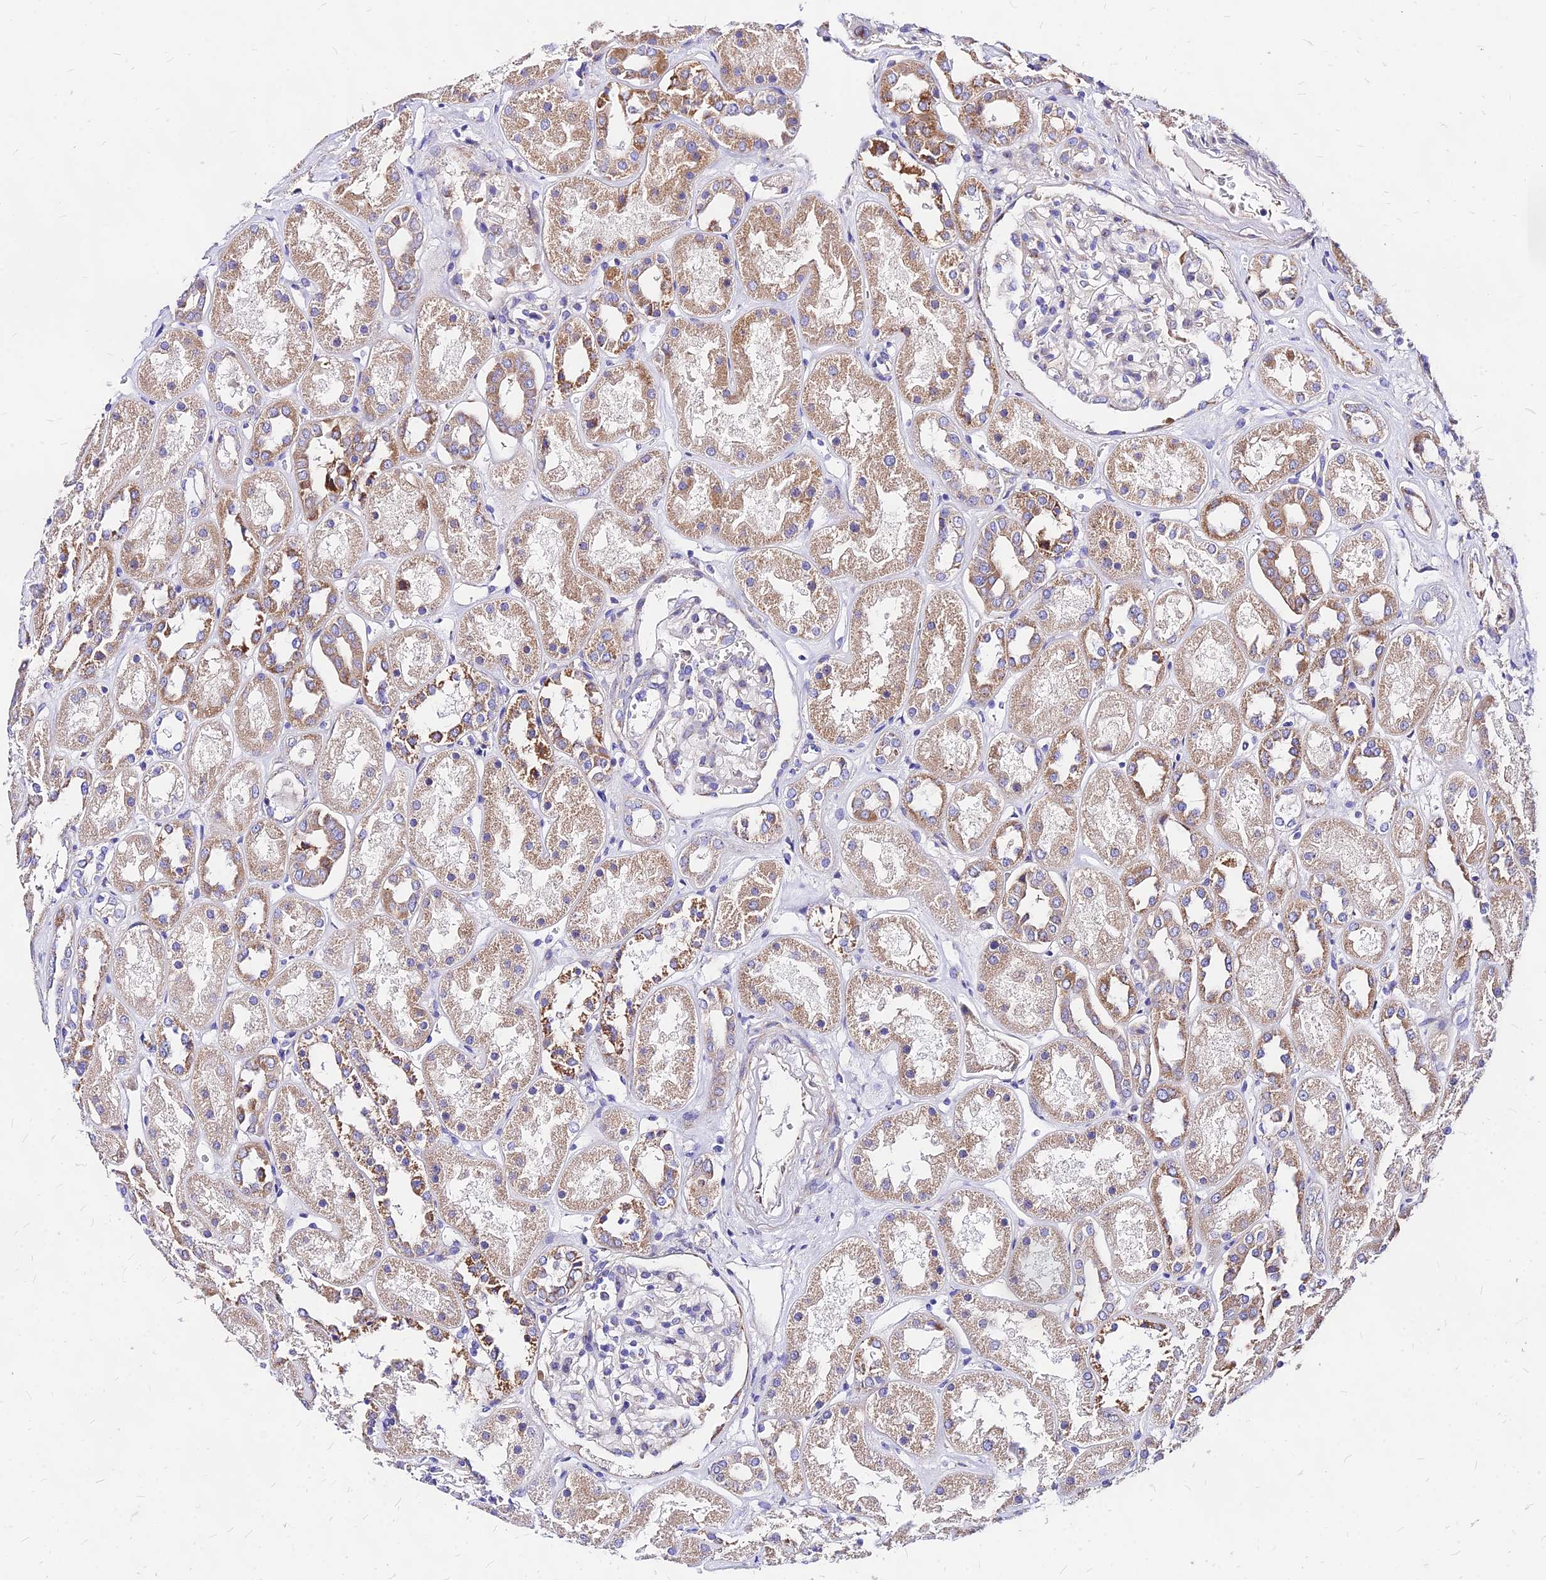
{"staining": {"intensity": "negative", "quantity": "none", "location": "none"}, "tissue": "kidney", "cell_type": "Cells in glomeruli", "image_type": "normal", "snomed": [{"axis": "morphology", "description": "Normal tissue, NOS"}, {"axis": "topography", "description": "Kidney"}], "caption": "The IHC histopathology image has no significant positivity in cells in glomeruli of kidney.", "gene": "MRPL3", "patient": {"sex": "male", "age": 70}}